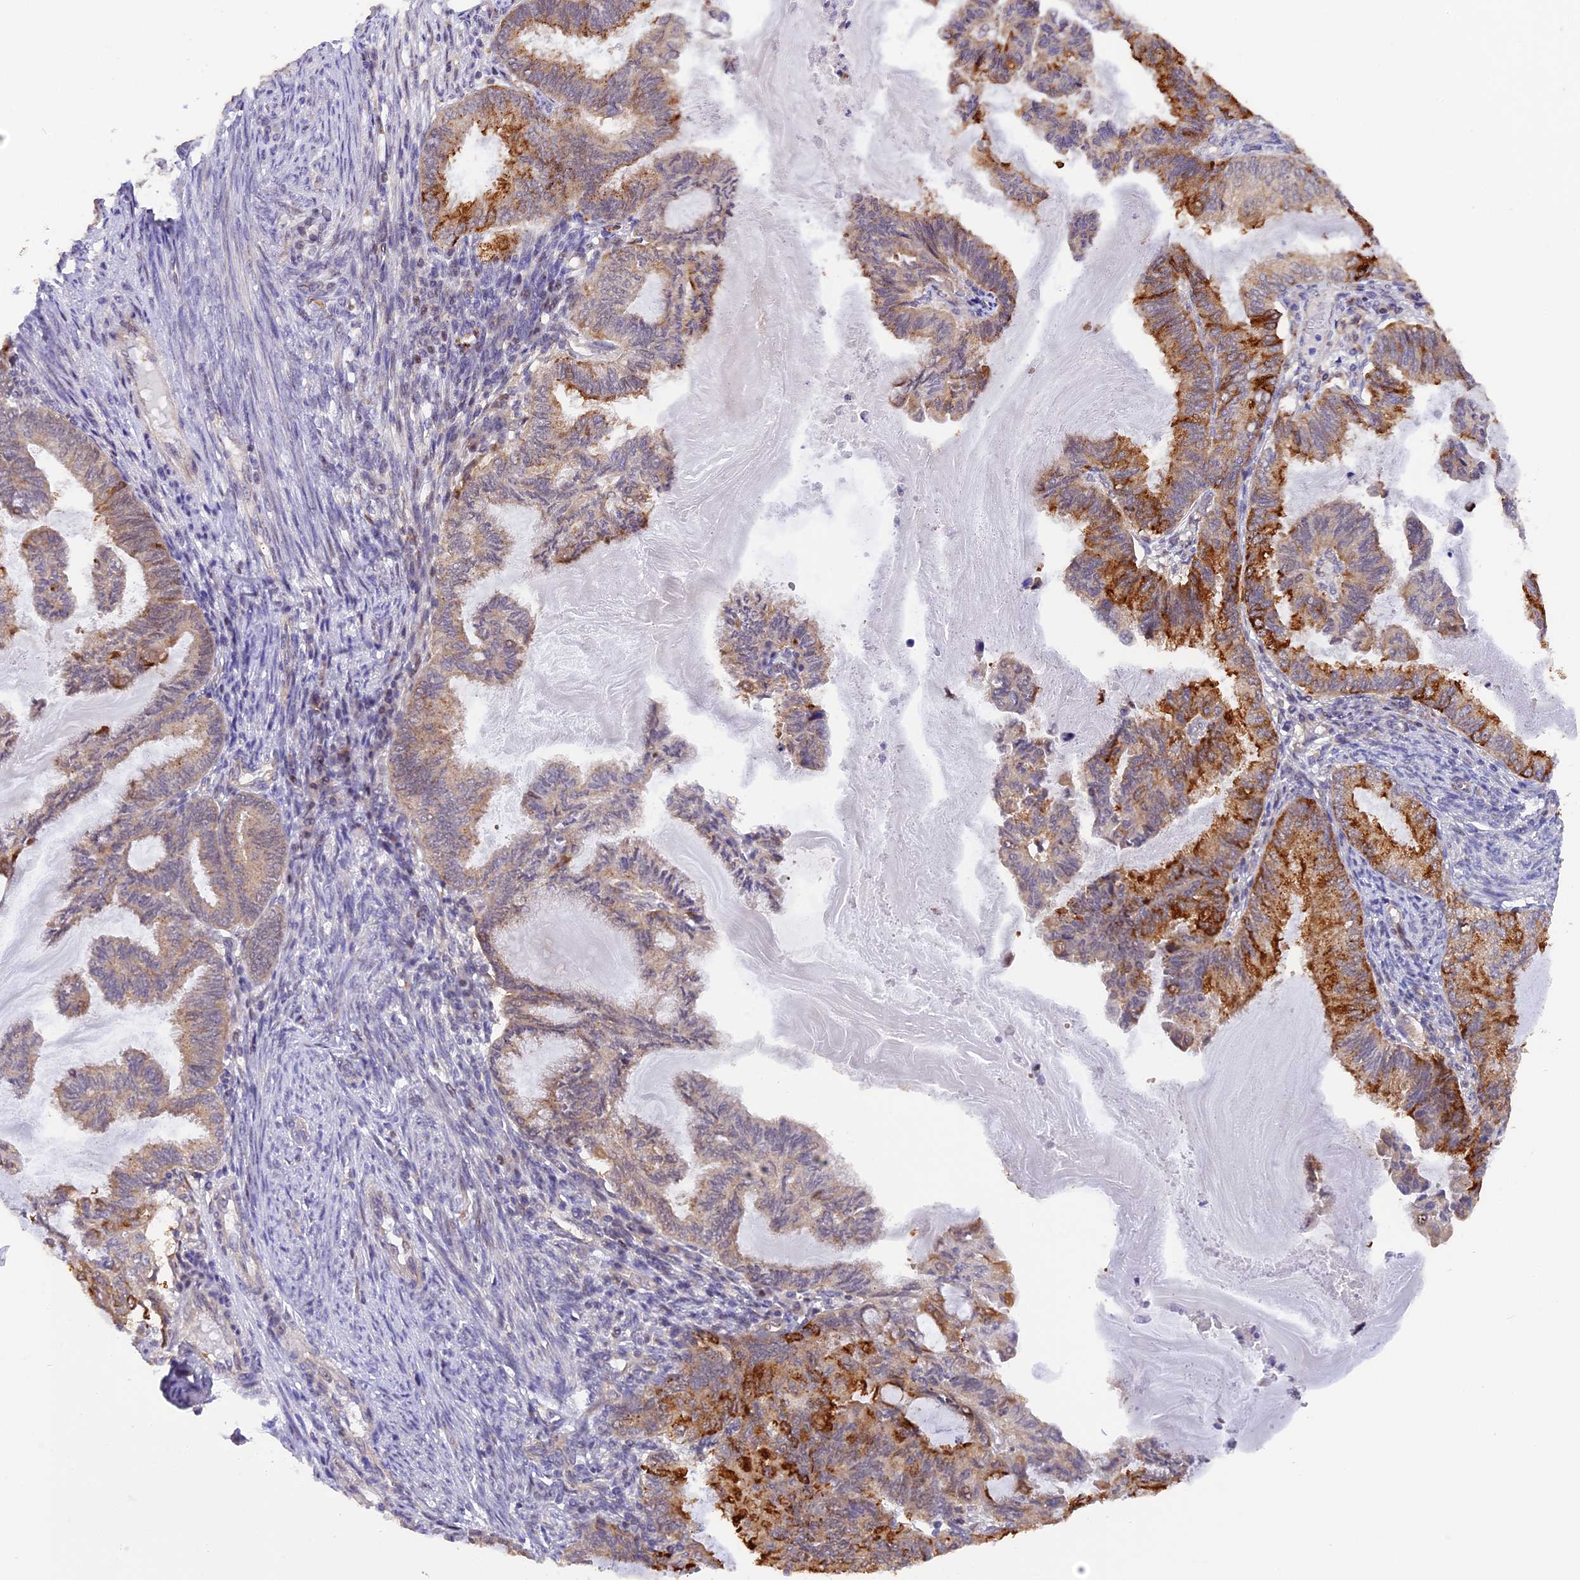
{"staining": {"intensity": "strong", "quantity": "25%-75%", "location": "cytoplasmic/membranous"}, "tissue": "endometrial cancer", "cell_type": "Tumor cells", "image_type": "cancer", "snomed": [{"axis": "morphology", "description": "Adenocarcinoma, NOS"}, {"axis": "topography", "description": "Endometrium"}], "caption": "An image showing strong cytoplasmic/membranous positivity in approximately 25%-75% of tumor cells in endometrial cancer (adenocarcinoma), as visualized by brown immunohistochemical staining.", "gene": "SAMD4A", "patient": {"sex": "female", "age": 86}}